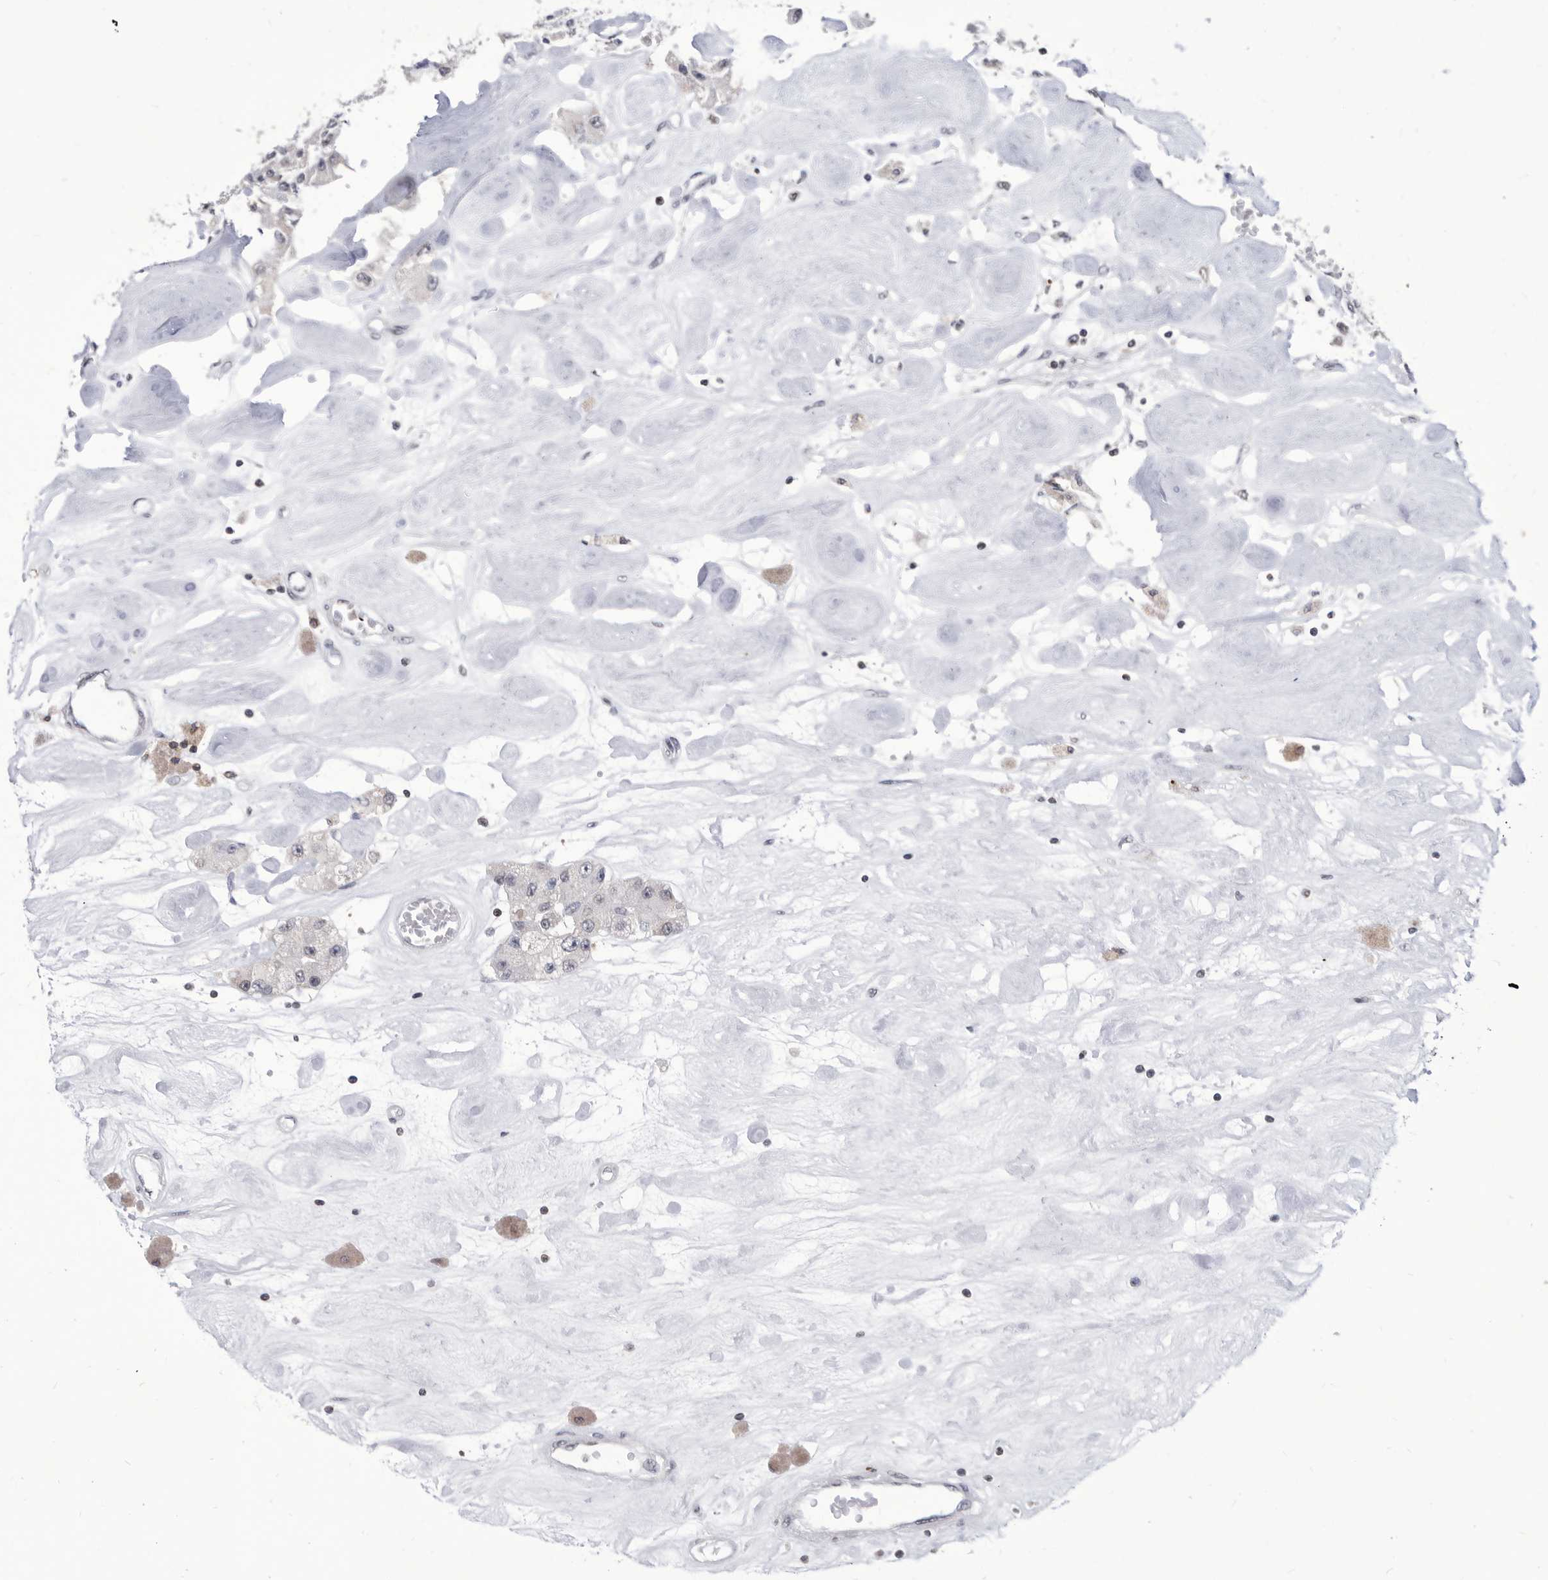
{"staining": {"intensity": "negative", "quantity": "none", "location": "none"}, "tissue": "carcinoid", "cell_type": "Tumor cells", "image_type": "cancer", "snomed": [{"axis": "morphology", "description": "Carcinoid, malignant, NOS"}, {"axis": "topography", "description": "Pancreas"}], "caption": "Malignant carcinoid was stained to show a protein in brown. There is no significant expression in tumor cells.", "gene": "TSTD1", "patient": {"sex": "male", "age": 41}}